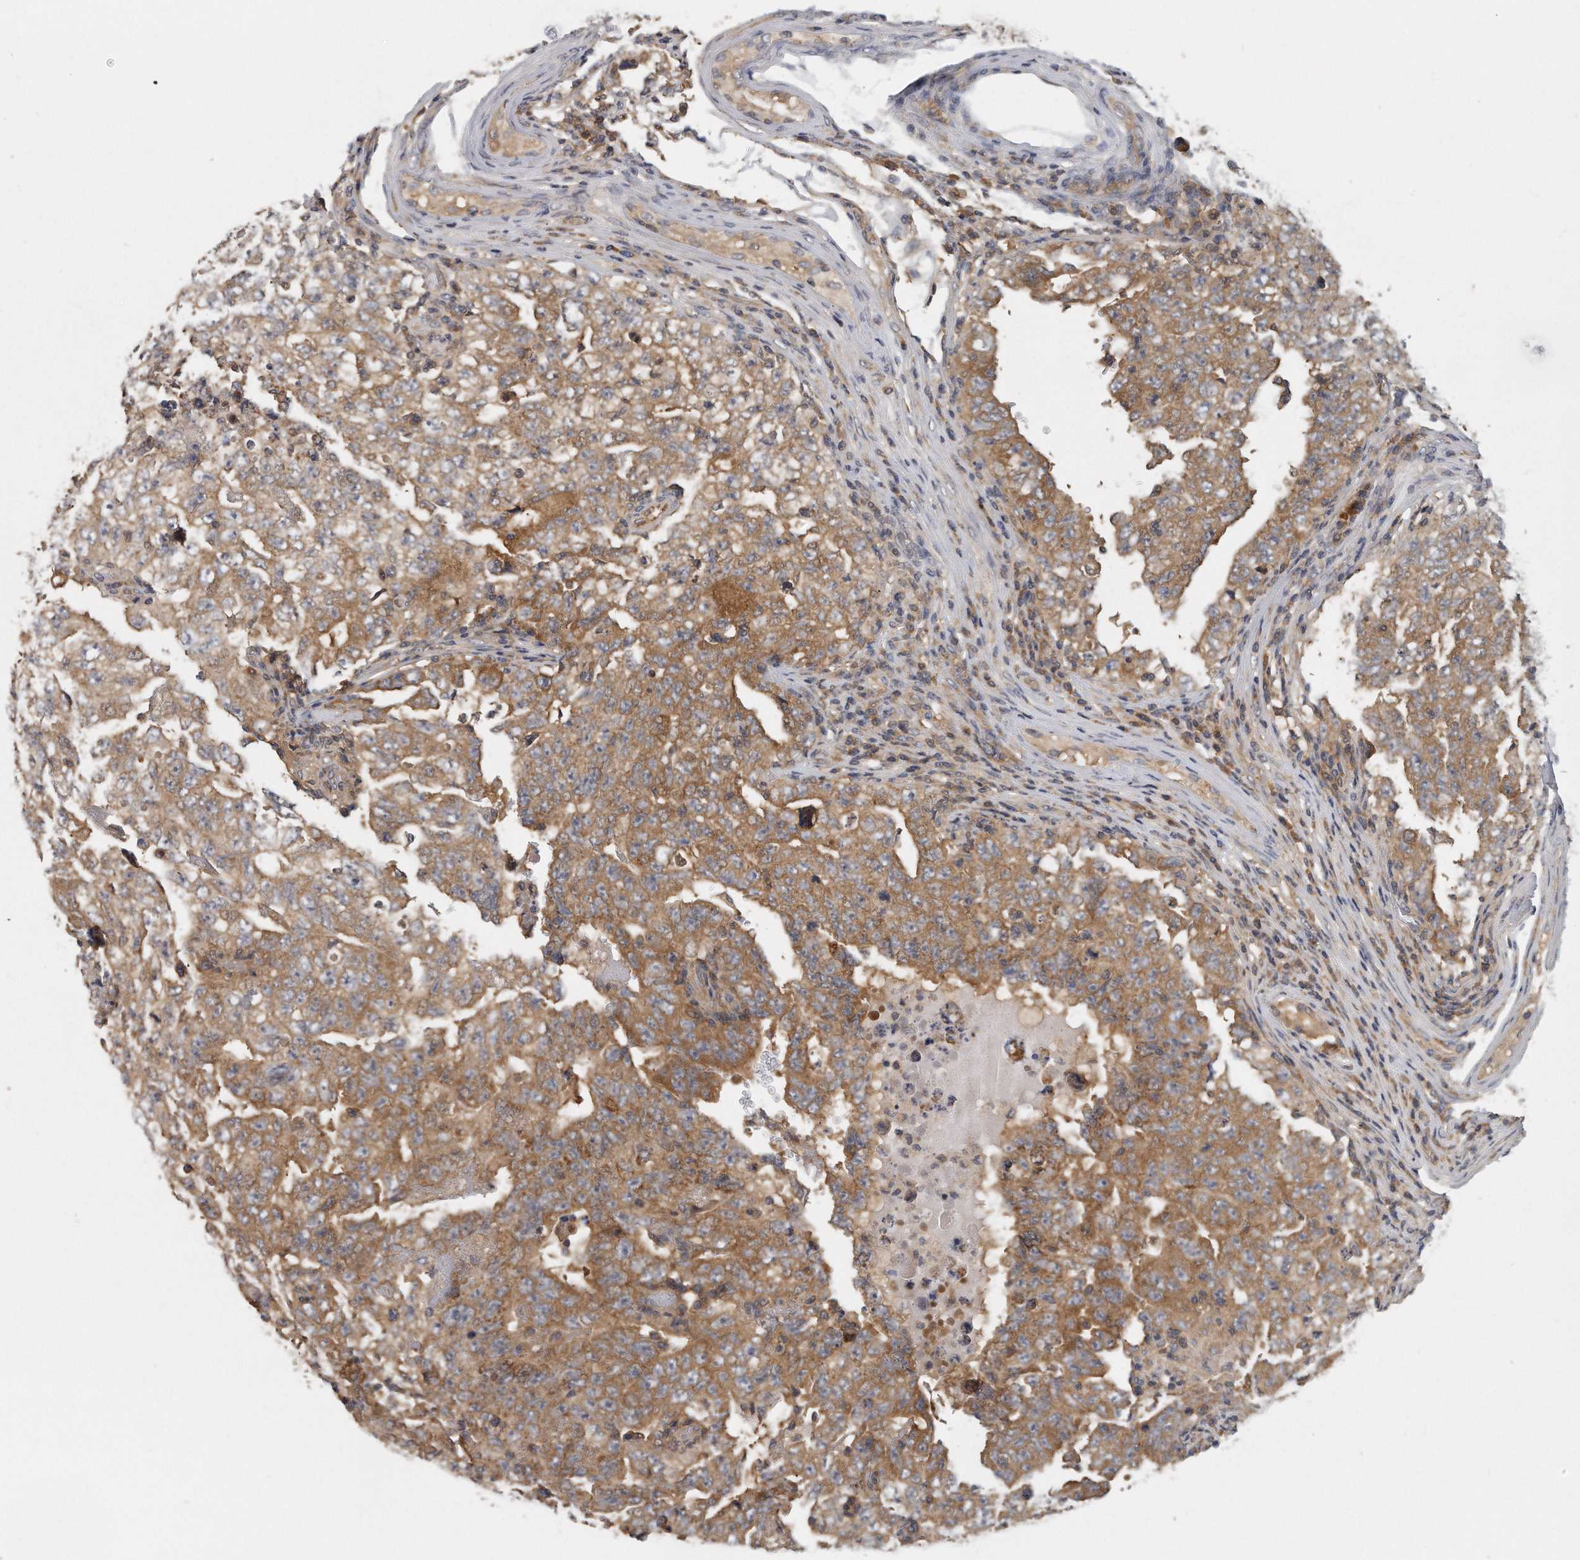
{"staining": {"intensity": "moderate", "quantity": ">75%", "location": "cytoplasmic/membranous"}, "tissue": "testis cancer", "cell_type": "Tumor cells", "image_type": "cancer", "snomed": [{"axis": "morphology", "description": "Carcinoma, Embryonal, NOS"}, {"axis": "topography", "description": "Testis"}], "caption": "DAB immunohistochemical staining of human testis cancer (embryonal carcinoma) reveals moderate cytoplasmic/membranous protein staining in approximately >75% of tumor cells. The staining was performed using DAB (3,3'-diaminobenzidine) to visualize the protein expression in brown, while the nuclei were stained in blue with hematoxylin (Magnification: 20x).", "gene": "EIF3I", "patient": {"sex": "male", "age": 26}}